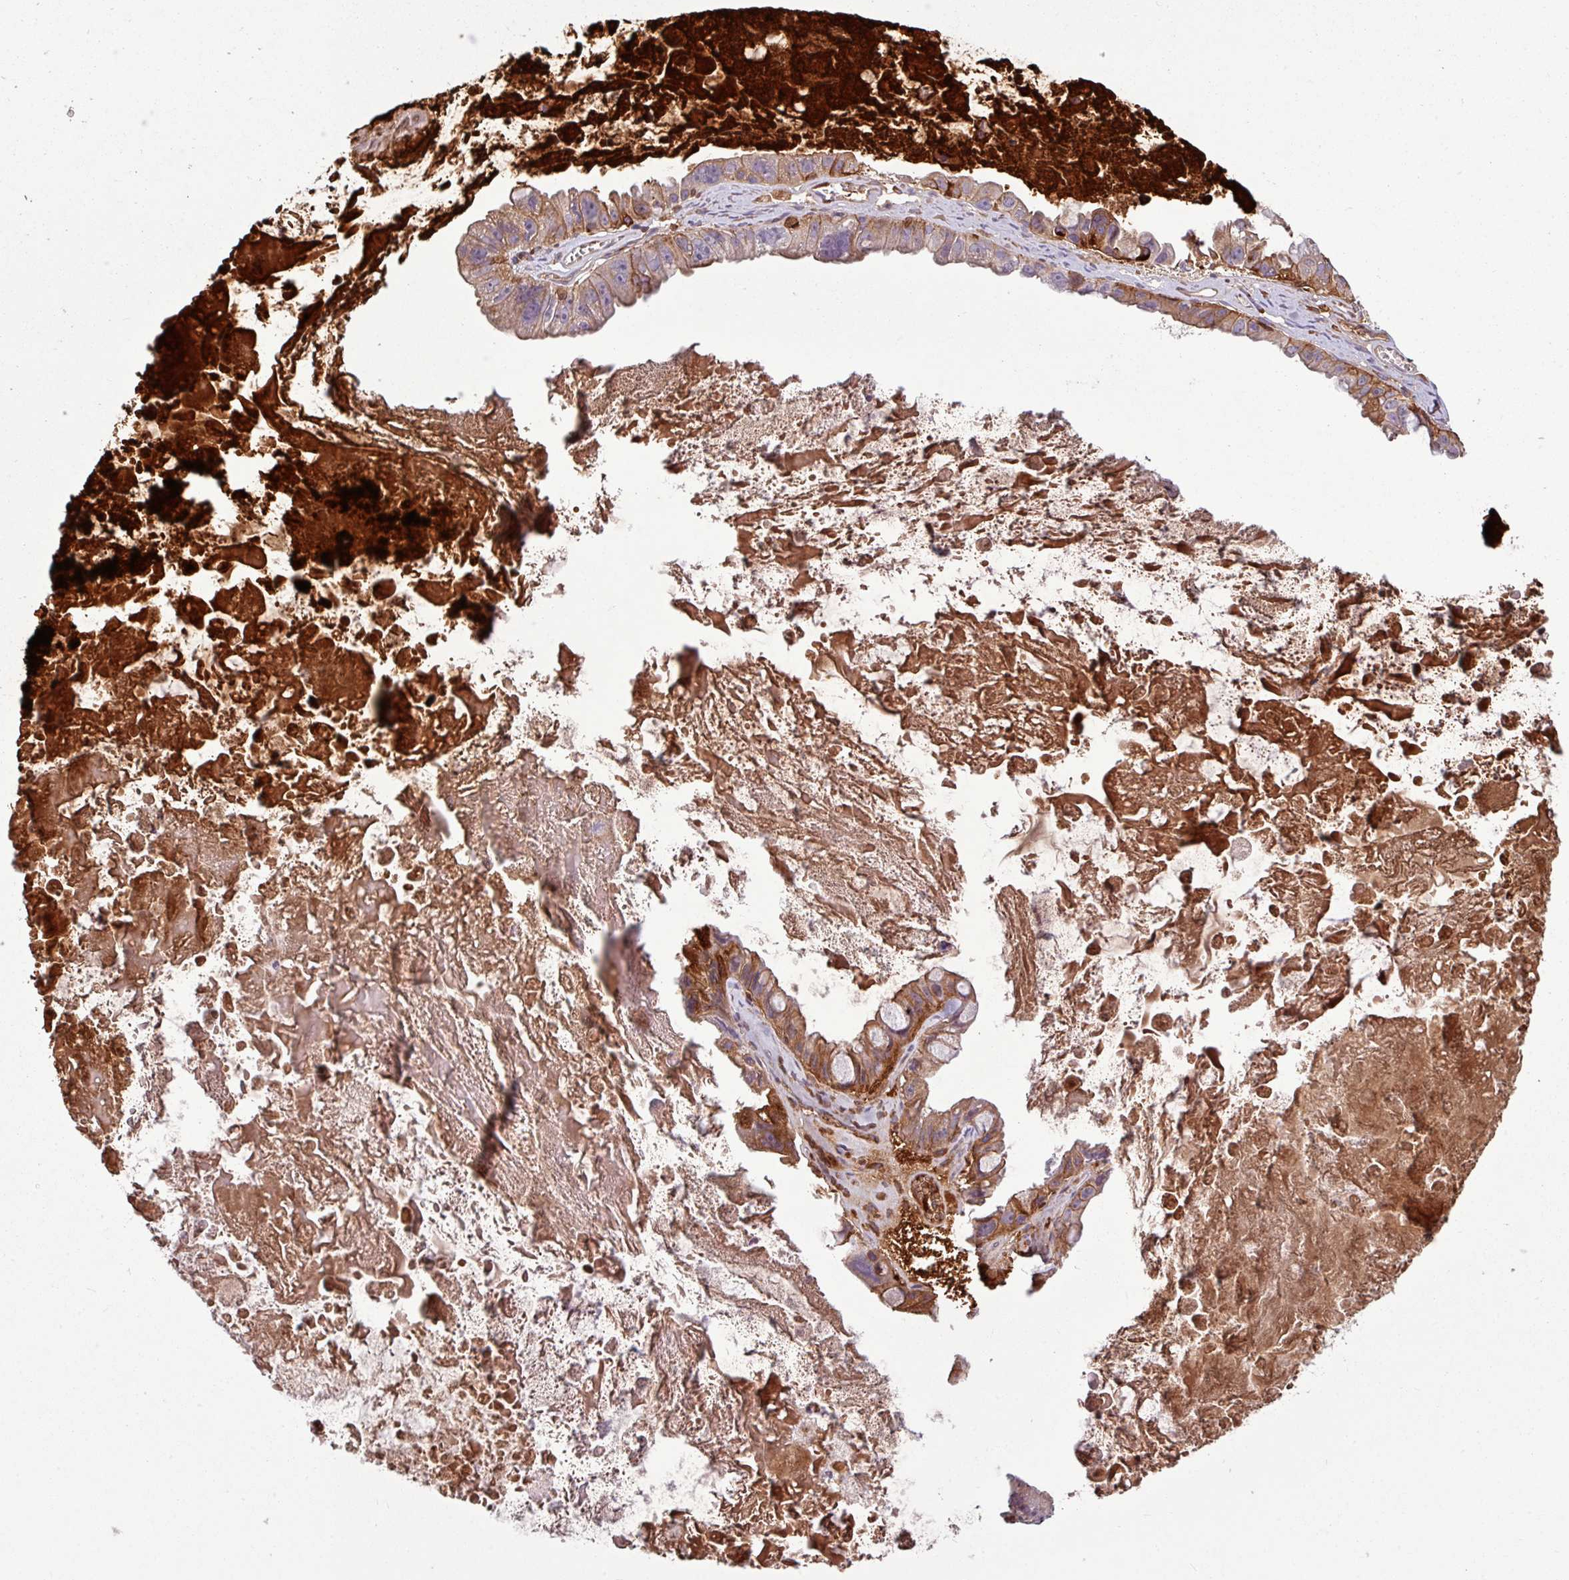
{"staining": {"intensity": "moderate", "quantity": "<25%", "location": "cytoplasmic/membranous"}, "tissue": "ovarian cancer", "cell_type": "Tumor cells", "image_type": "cancer", "snomed": [{"axis": "morphology", "description": "Cystadenocarcinoma, mucinous, NOS"}, {"axis": "topography", "description": "Ovary"}], "caption": "Tumor cells demonstrate low levels of moderate cytoplasmic/membranous positivity in about <25% of cells in human ovarian mucinous cystadenocarcinoma.", "gene": "C4B", "patient": {"sex": "female", "age": 61}}